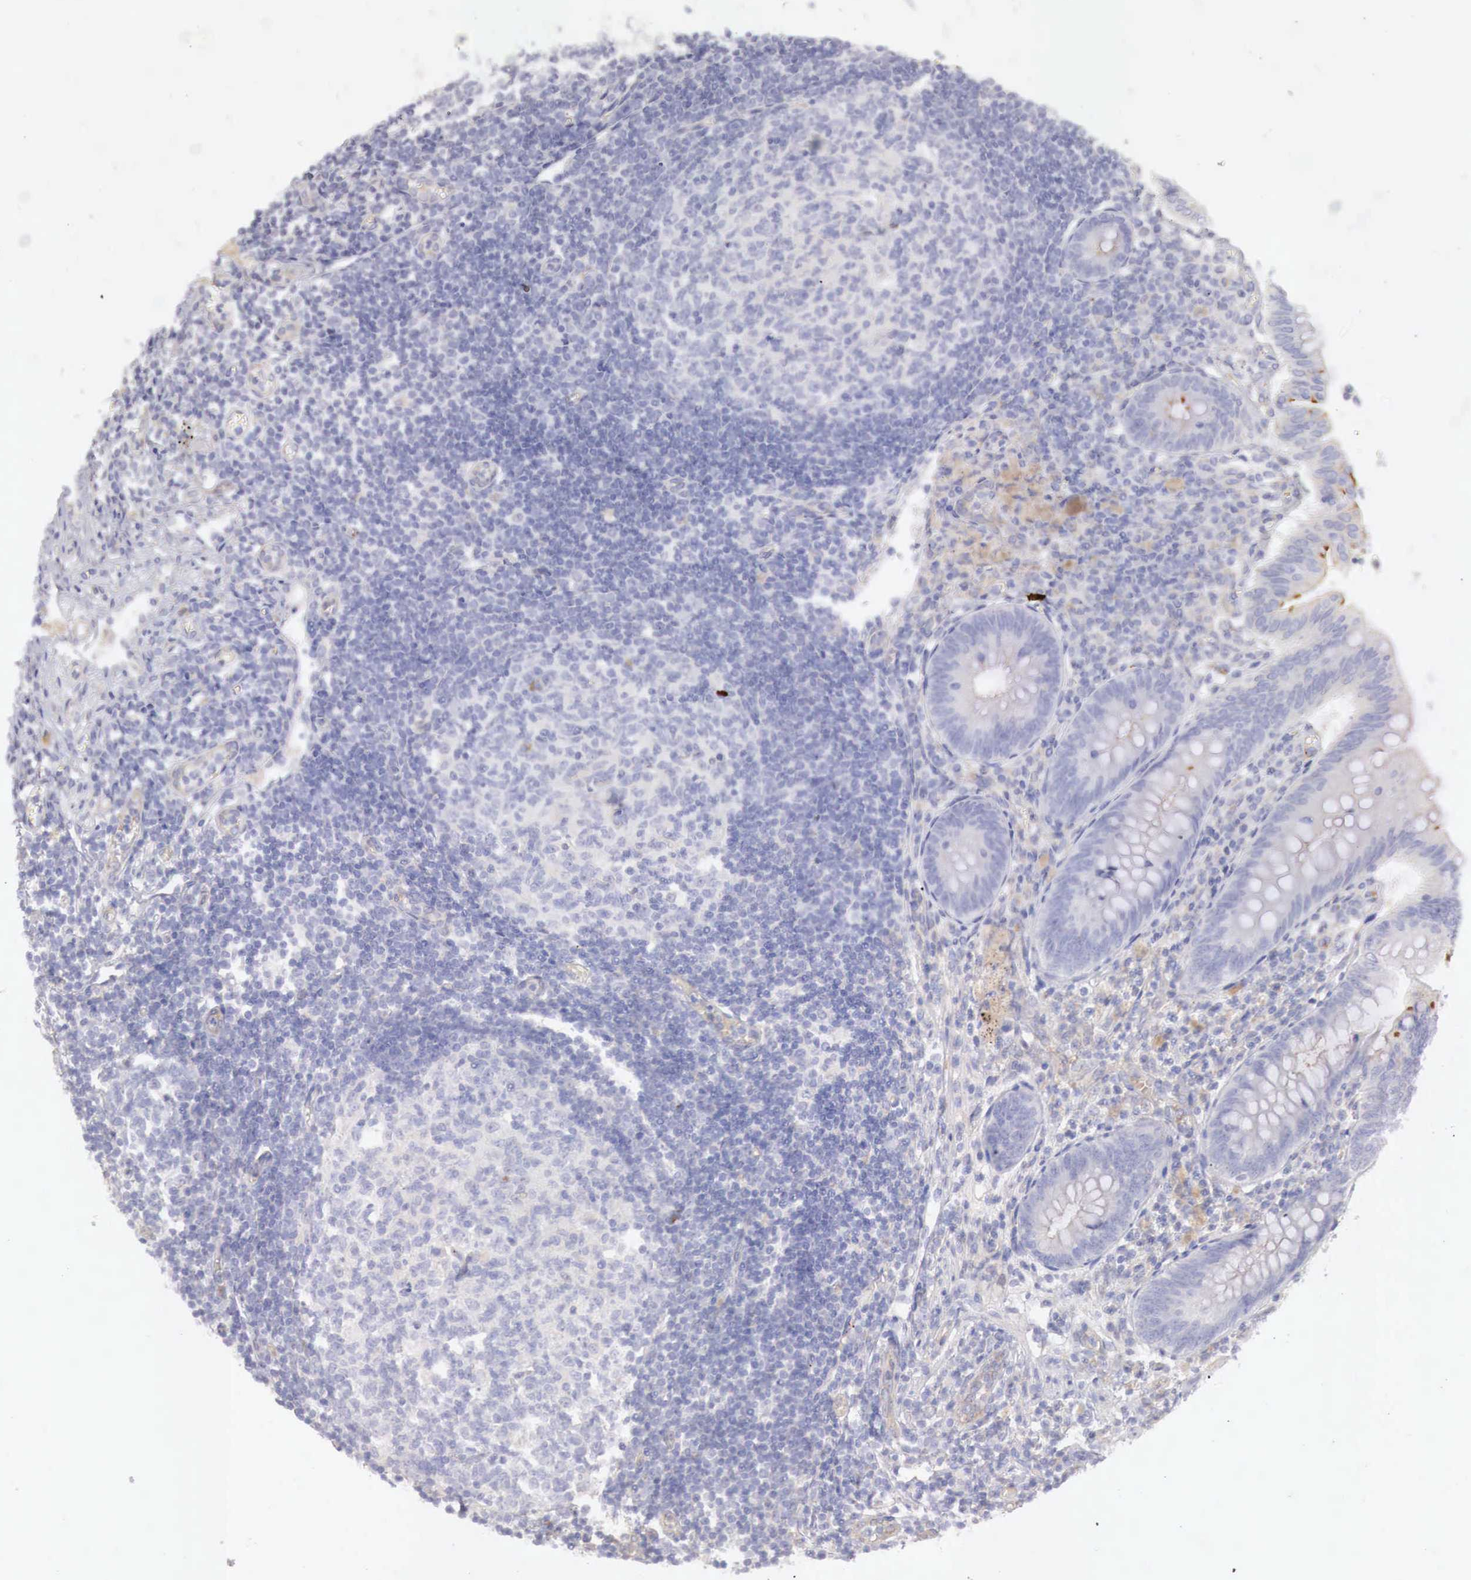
{"staining": {"intensity": "negative", "quantity": "none", "location": "none"}, "tissue": "appendix", "cell_type": "Glandular cells", "image_type": "normal", "snomed": [{"axis": "morphology", "description": "Normal tissue, NOS"}, {"axis": "topography", "description": "Appendix"}], "caption": "Protein analysis of normal appendix reveals no significant expression in glandular cells. (Stains: DAB (3,3'-diaminobenzidine) immunohistochemistry with hematoxylin counter stain, Microscopy: brightfield microscopy at high magnification).", "gene": "KLHDC7B", "patient": {"sex": "female", "age": 34}}